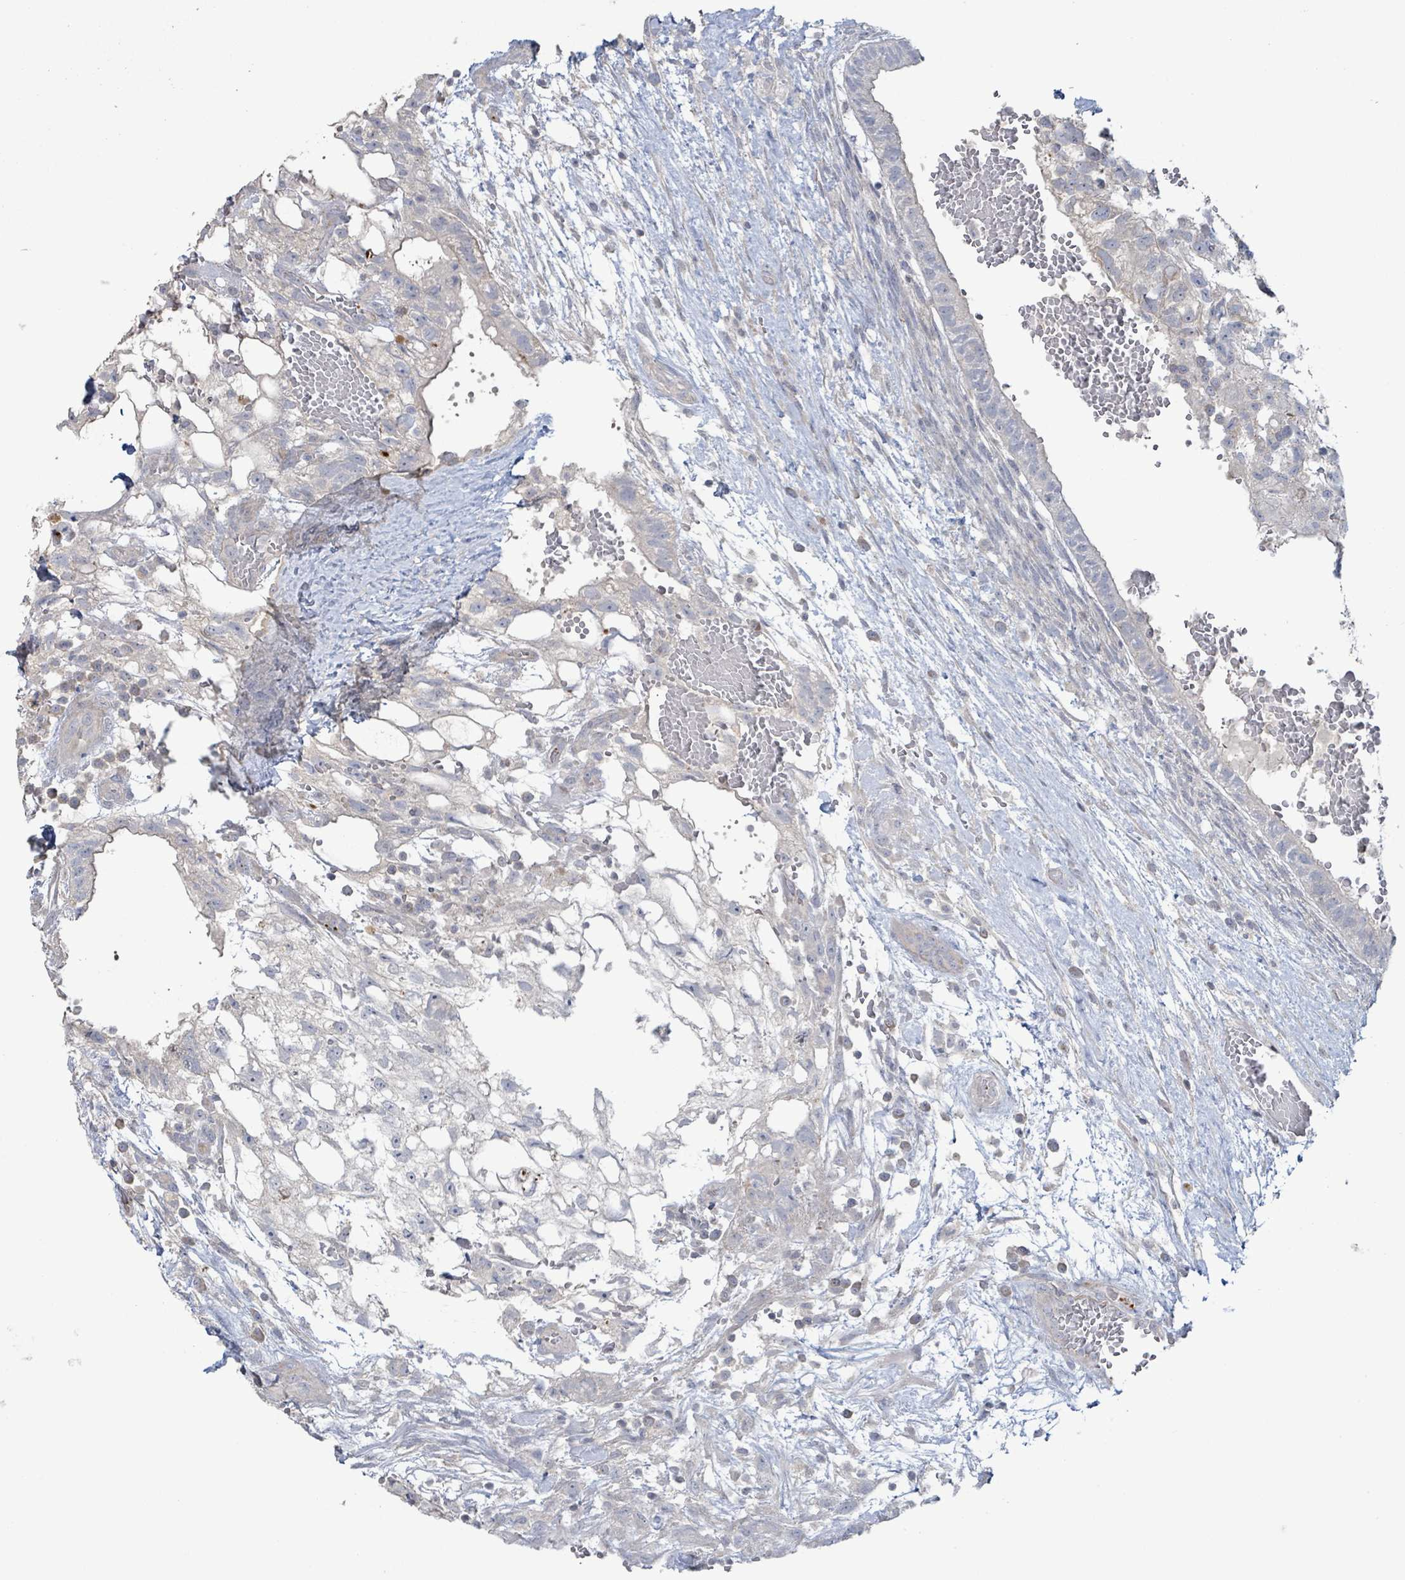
{"staining": {"intensity": "negative", "quantity": "none", "location": "none"}, "tissue": "testis cancer", "cell_type": "Tumor cells", "image_type": "cancer", "snomed": [{"axis": "morphology", "description": "Normal tissue, NOS"}, {"axis": "morphology", "description": "Carcinoma, Embryonal, NOS"}, {"axis": "topography", "description": "Testis"}], "caption": "IHC micrograph of neoplastic tissue: human testis cancer (embryonal carcinoma) stained with DAB (3,3'-diaminobenzidine) reveals no significant protein expression in tumor cells.", "gene": "LILRA4", "patient": {"sex": "male", "age": 32}}